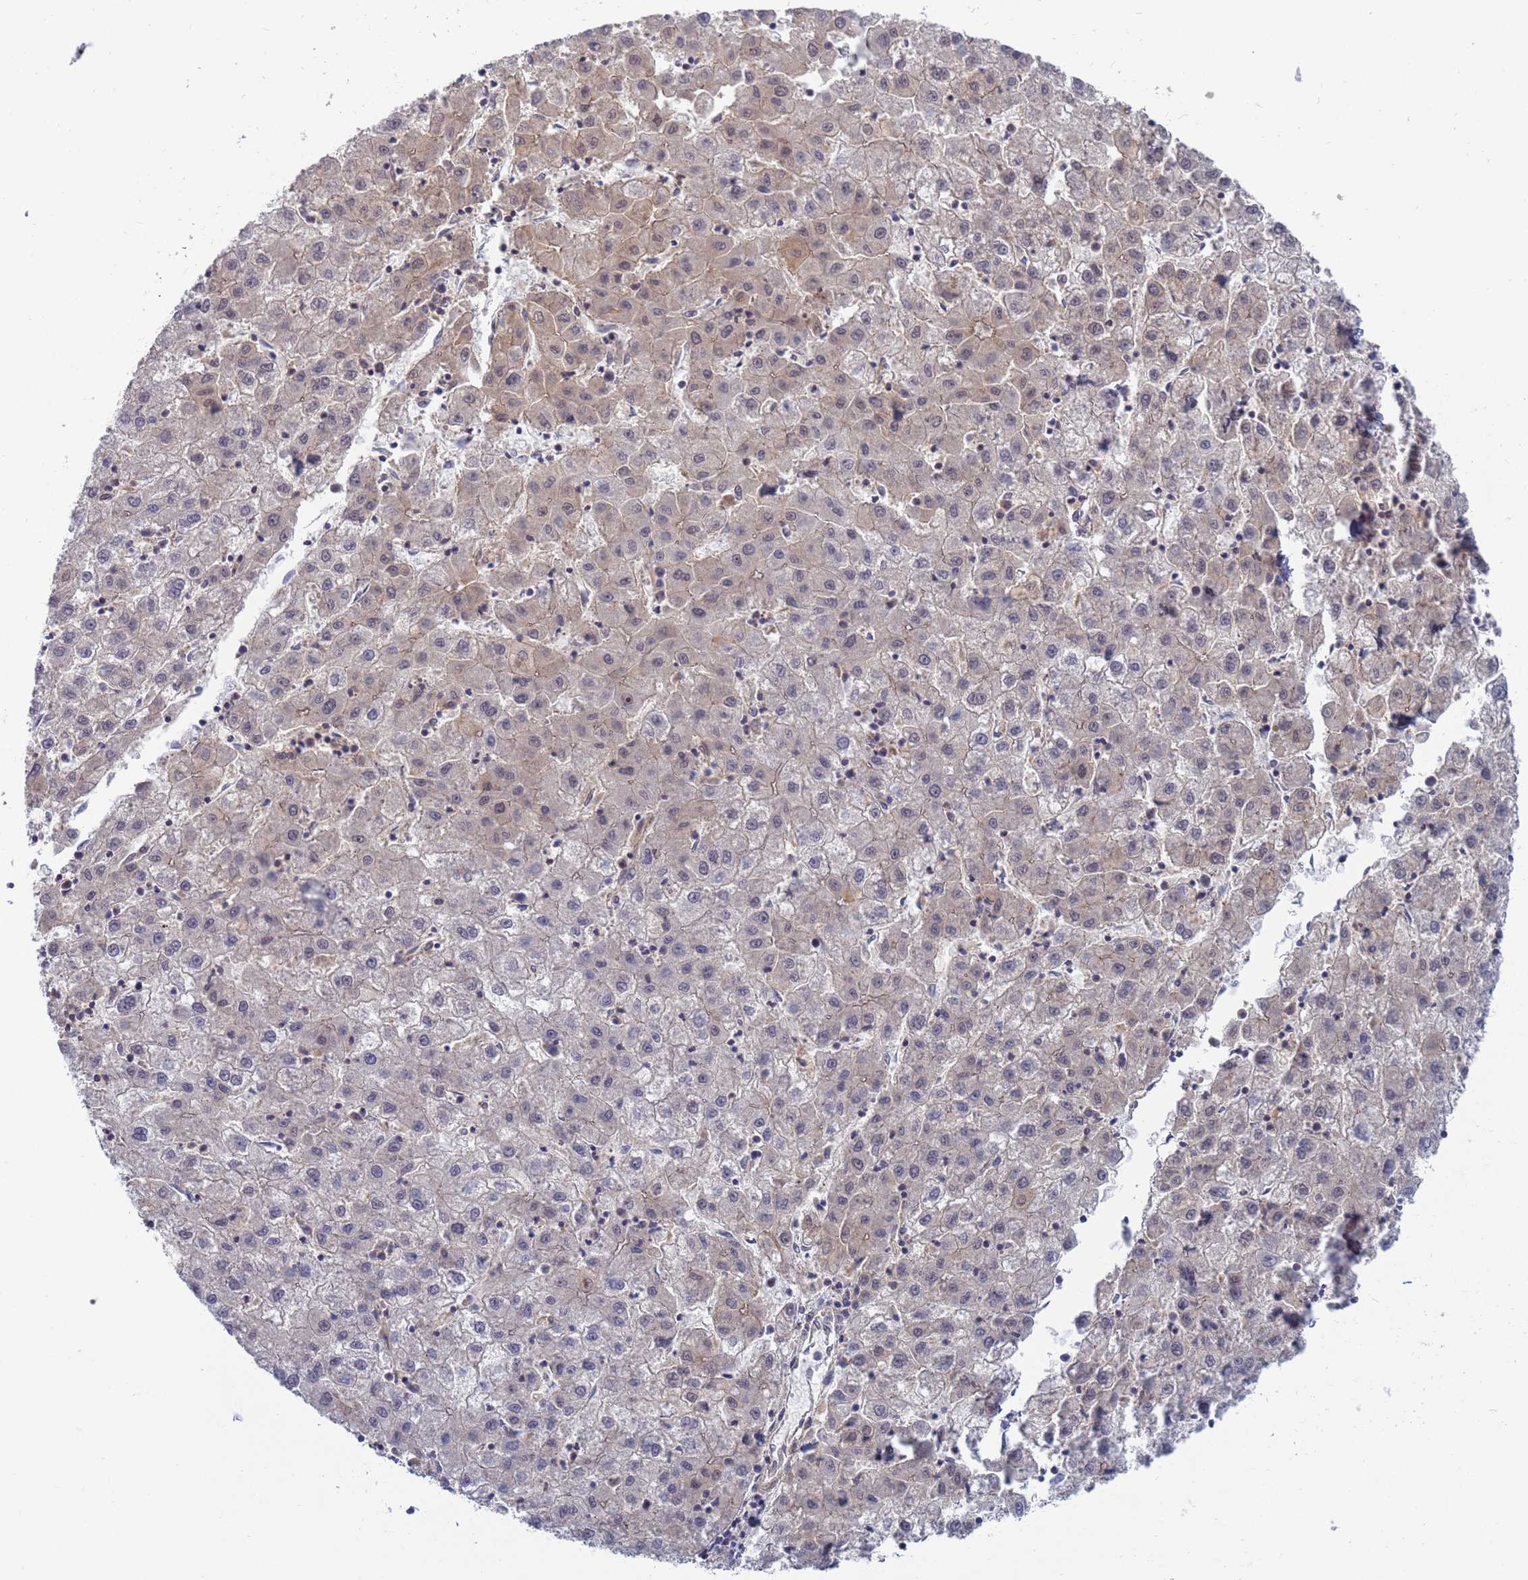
{"staining": {"intensity": "negative", "quantity": "none", "location": "none"}, "tissue": "liver cancer", "cell_type": "Tumor cells", "image_type": "cancer", "snomed": [{"axis": "morphology", "description": "Carcinoma, Hepatocellular, NOS"}, {"axis": "topography", "description": "Liver"}], "caption": "Hepatocellular carcinoma (liver) was stained to show a protein in brown. There is no significant positivity in tumor cells. The staining is performed using DAB brown chromogen with nuclei counter-stained in using hematoxylin.", "gene": "SHARPIN", "patient": {"sex": "male", "age": 72}}